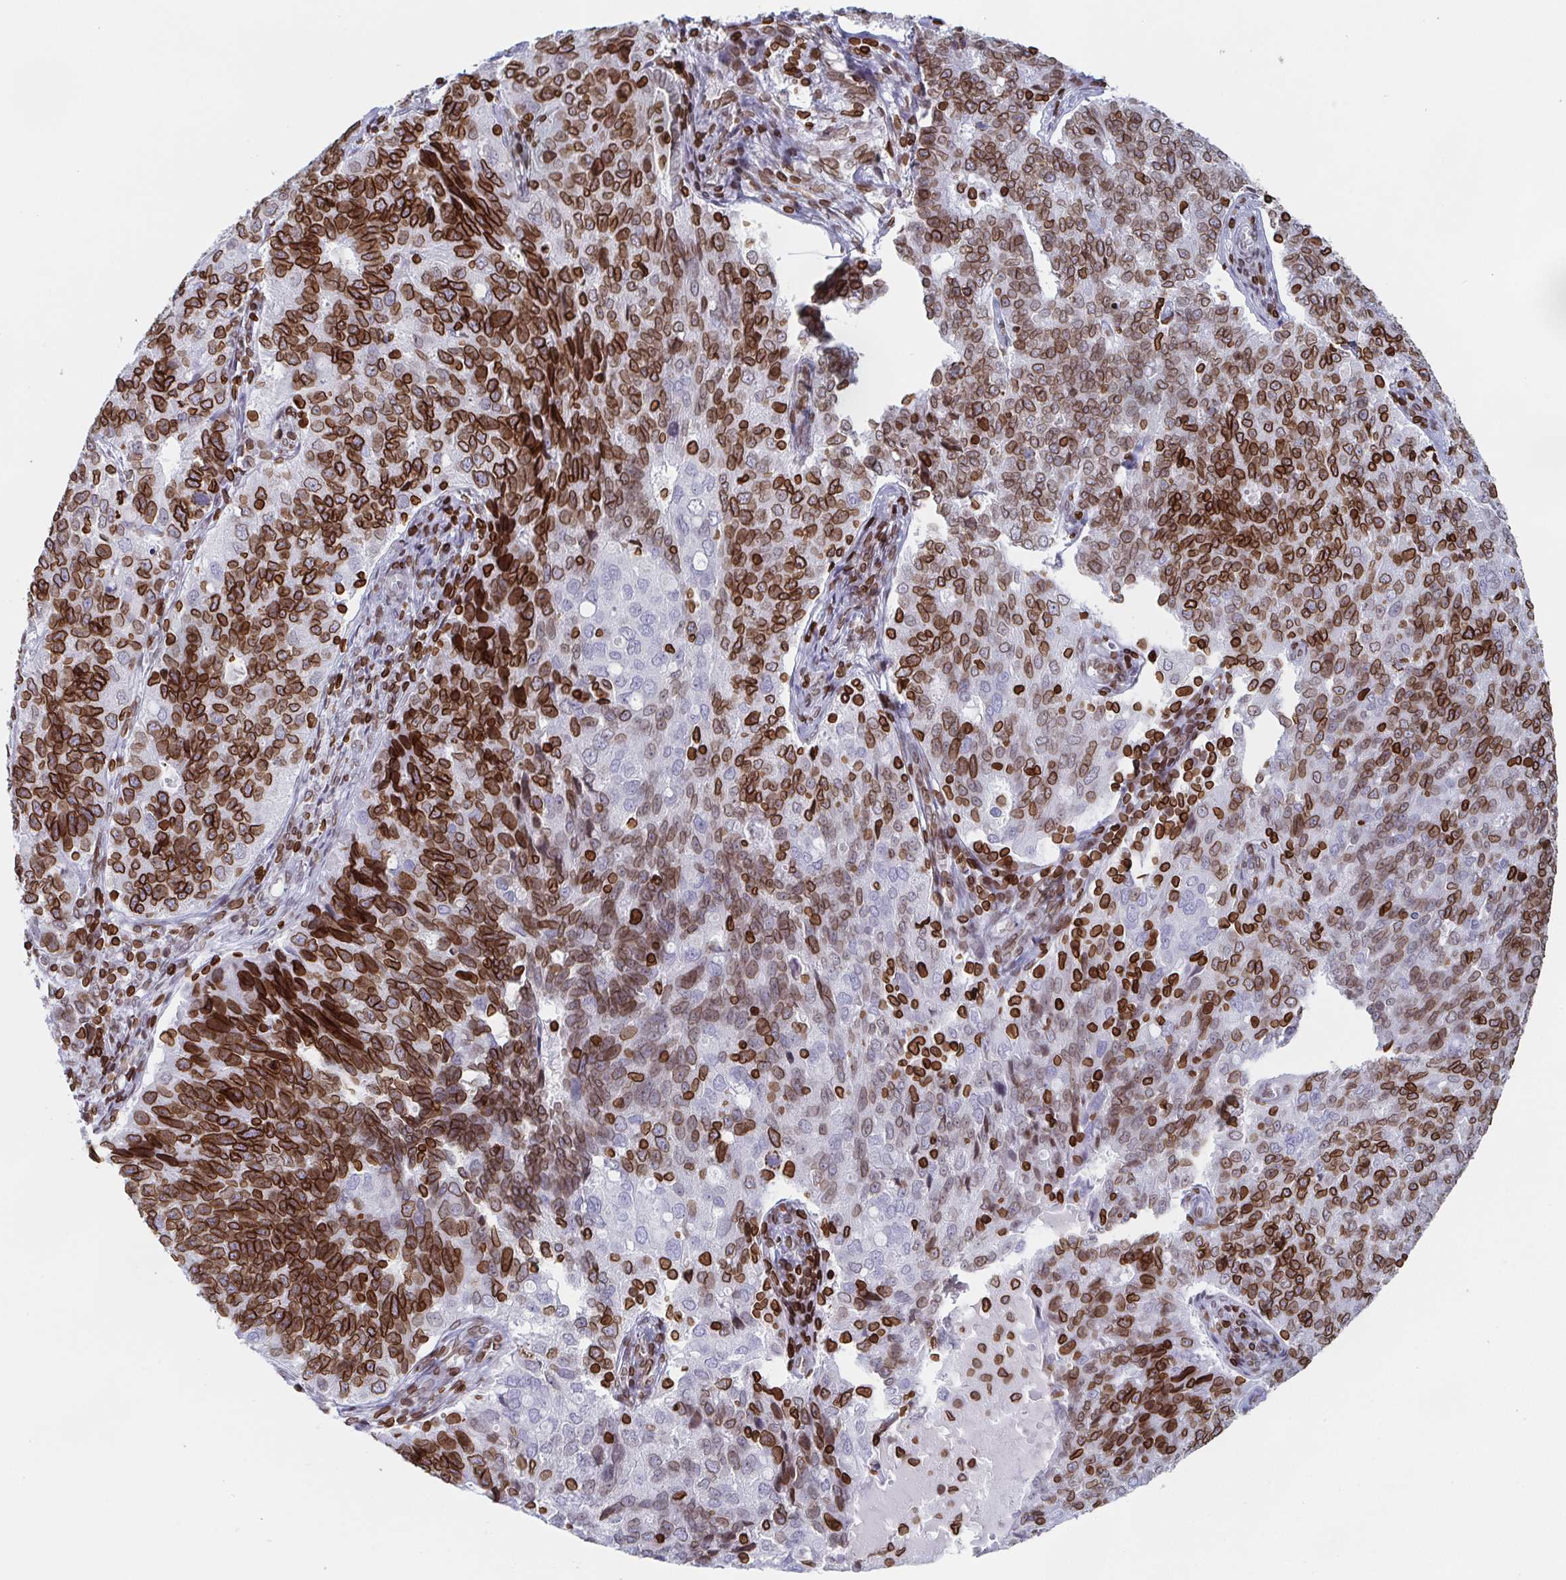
{"staining": {"intensity": "strong", "quantity": "25%-75%", "location": "cytoplasmic/membranous,nuclear"}, "tissue": "endometrial cancer", "cell_type": "Tumor cells", "image_type": "cancer", "snomed": [{"axis": "morphology", "description": "Adenocarcinoma, NOS"}, {"axis": "topography", "description": "Endometrium"}], "caption": "Strong cytoplasmic/membranous and nuclear staining is appreciated in about 25%-75% of tumor cells in endometrial adenocarcinoma. Nuclei are stained in blue.", "gene": "BTBD7", "patient": {"sex": "female", "age": 43}}